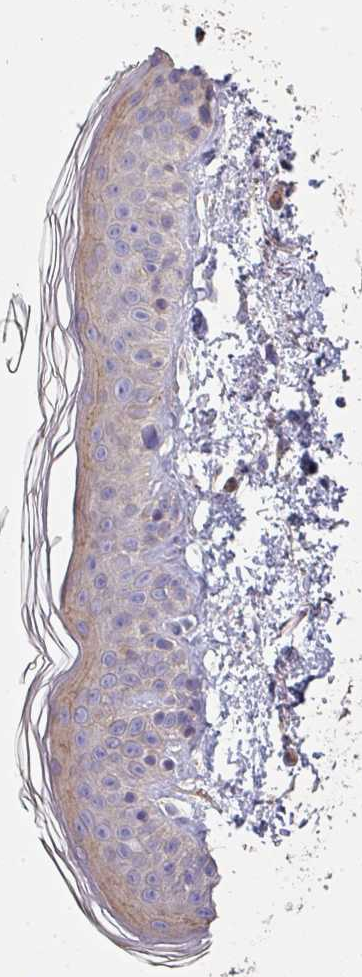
{"staining": {"intensity": "negative", "quantity": "none", "location": "none"}, "tissue": "skin", "cell_type": "Fibroblasts", "image_type": "normal", "snomed": [{"axis": "morphology", "description": "Normal tissue, NOS"}, {"axis": "topography", "description": "Skin"}], "caption": "IHC photomicrograph of benign skin: skin stained with DAB exhibits no significant protein staining in fibroblasts.", "gene": "PCDH1", "patient": {"sex": "male", "age": 66}}